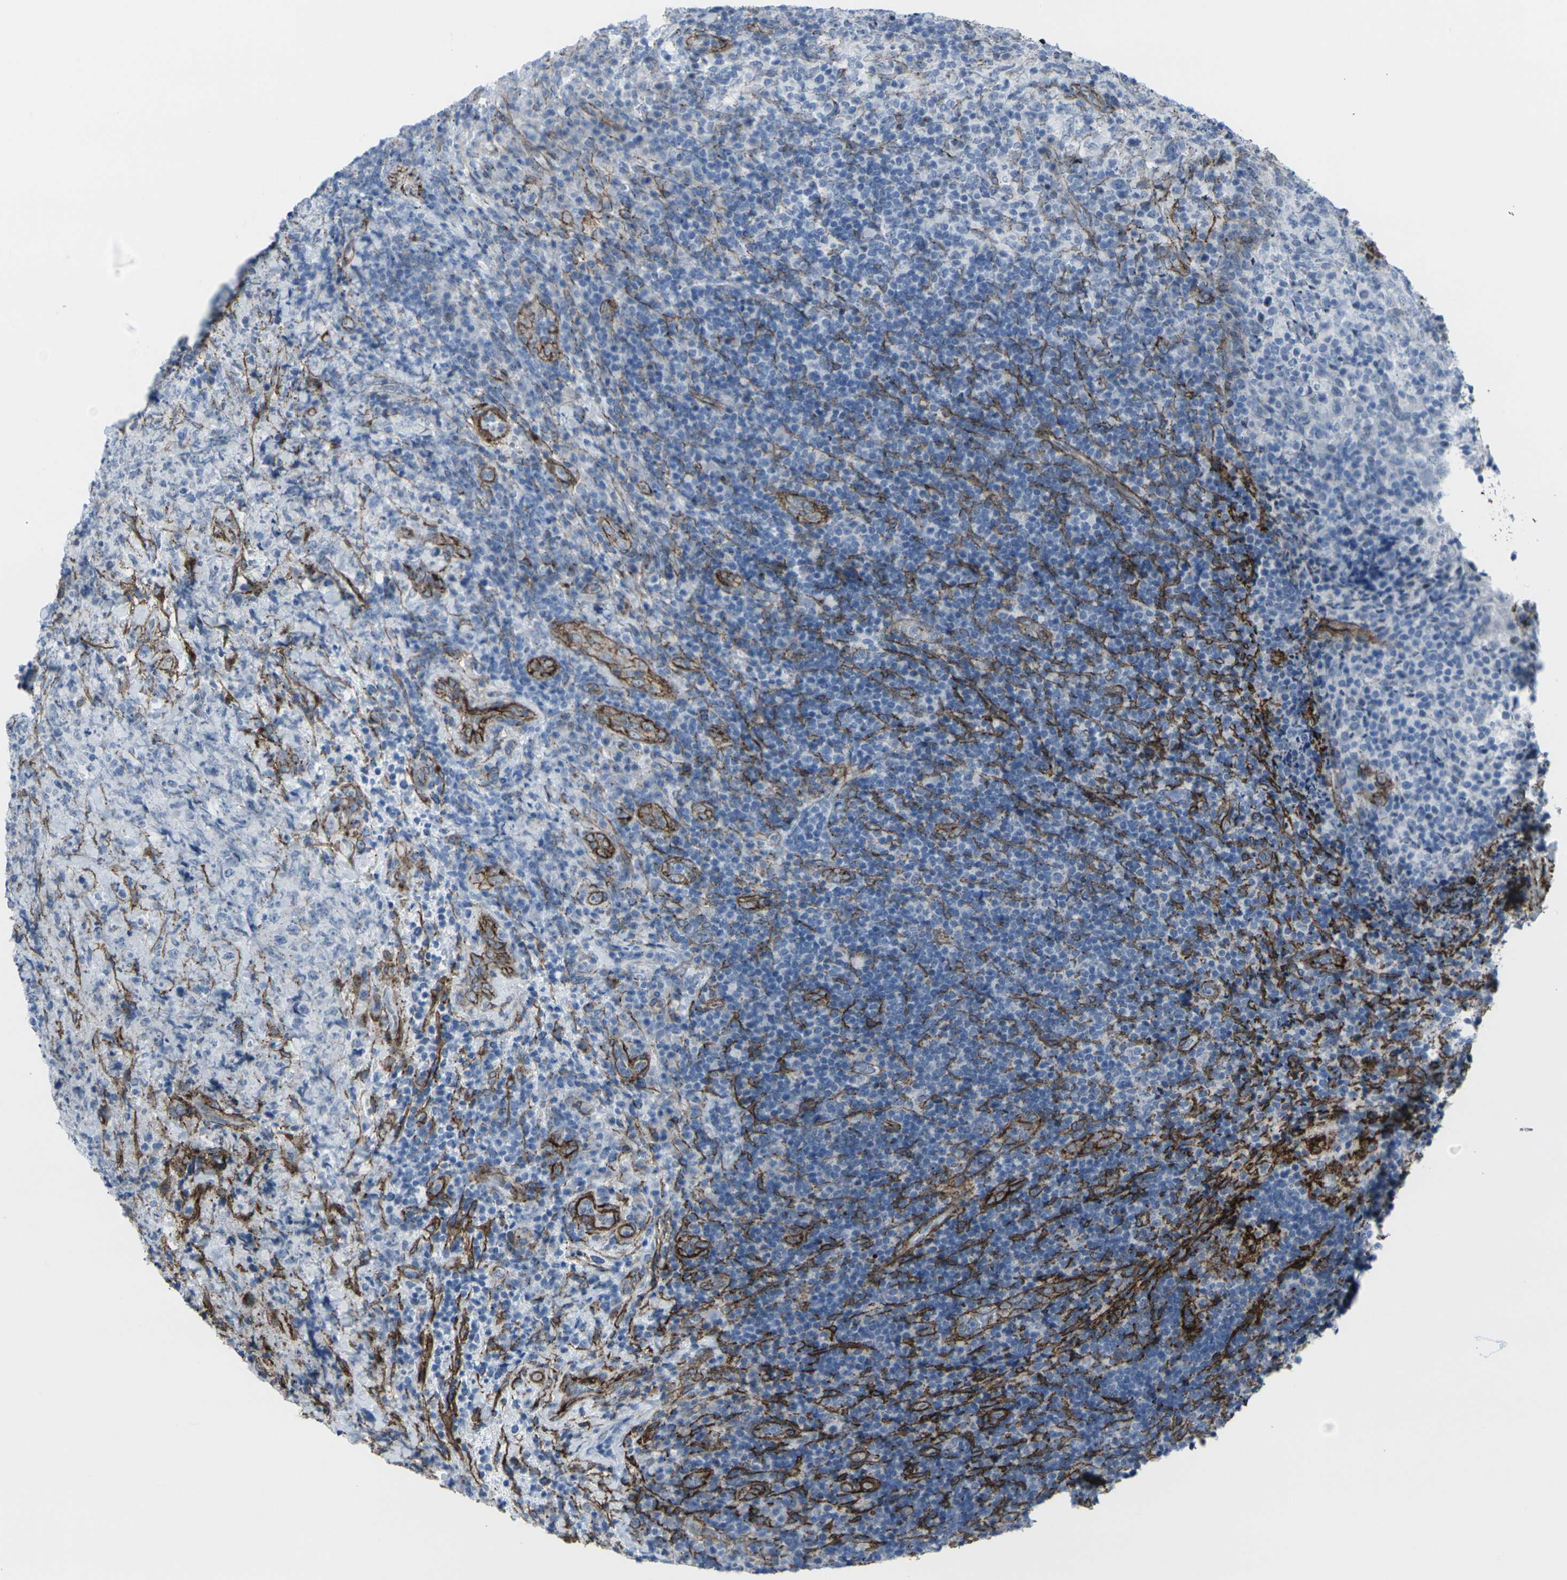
{"staining": {"intensity": "negative", "quantity": "none", "location": "none"}, "tissue": "lymphoma", "cell_type": "Tumor cells", "image_type": "cancer", "snomed": [{"axis": "morphology", "description": "Malignant lymphoma, non-Hodgkin's type, High grade"}, {"axis": "topography", "description": "Tonsil"}], "caption": "The immunohistochemistry photomicrograph has no significant positivity in tumor cells of malignant lymphoma, non-Hodgkin's type (high-grade) tissue.", "gene": "CDH11", "patient": {"sex": "female", "age": 36}}